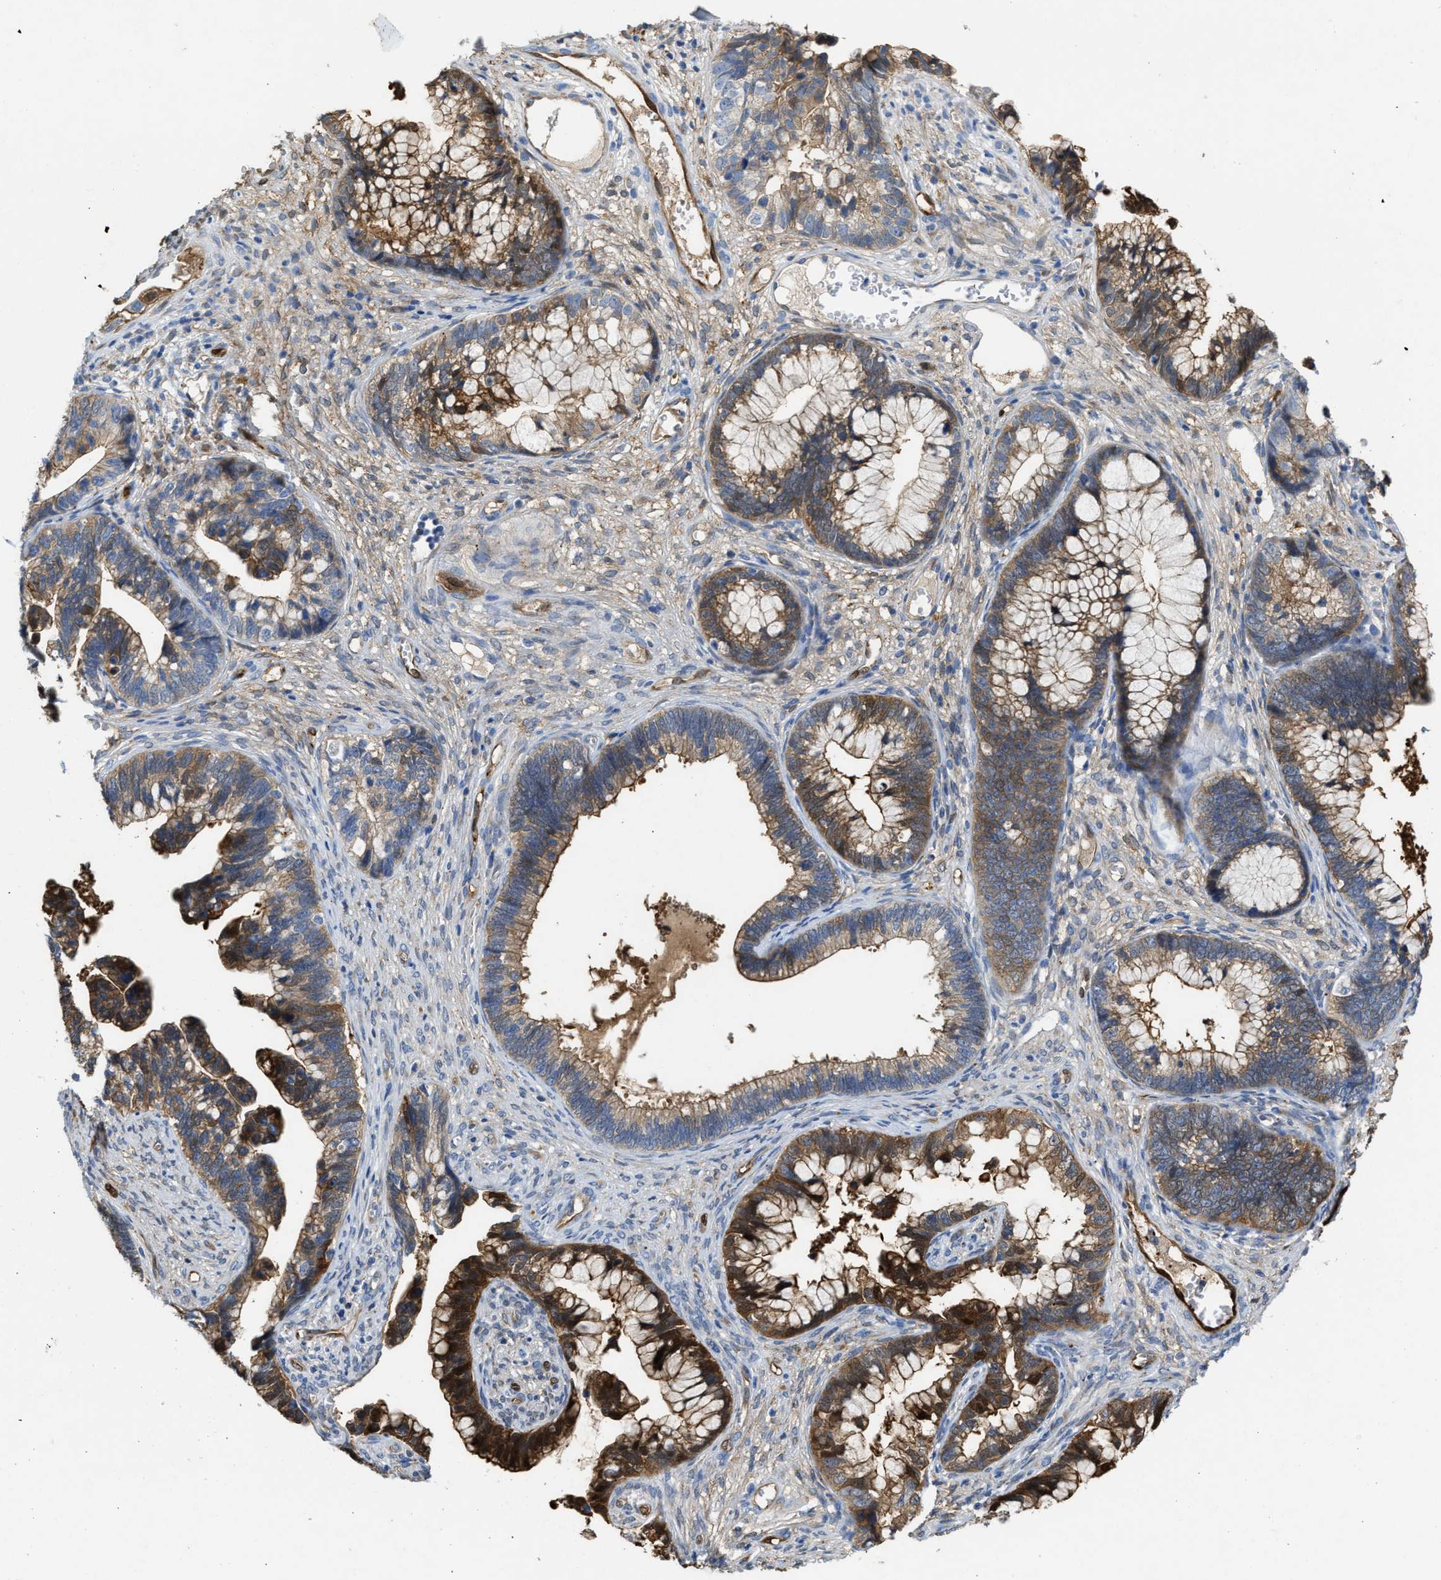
{"staining": {"intensity": "strong", "quantity": "25%-75%", "location": "cytoplasmic/membranous"}, "tissue": "cervical cancer", "cell_type": "Tumor cells", "image_type": "cancer", "snomed": [{"axis": "morphology", "description": "Adenocarcinoma, NOS"}, {"axis": "topography", "description": "Cervix"}], "caption": "The photomicrograph demonstrates a brown stain indicating the presence of a protein in the cytoplasmic/membranous of tumor cells in cervical cancer (adenocarcinoma).", "gene": "ASS1", "patient": {"sex": "female", "age": 44}}